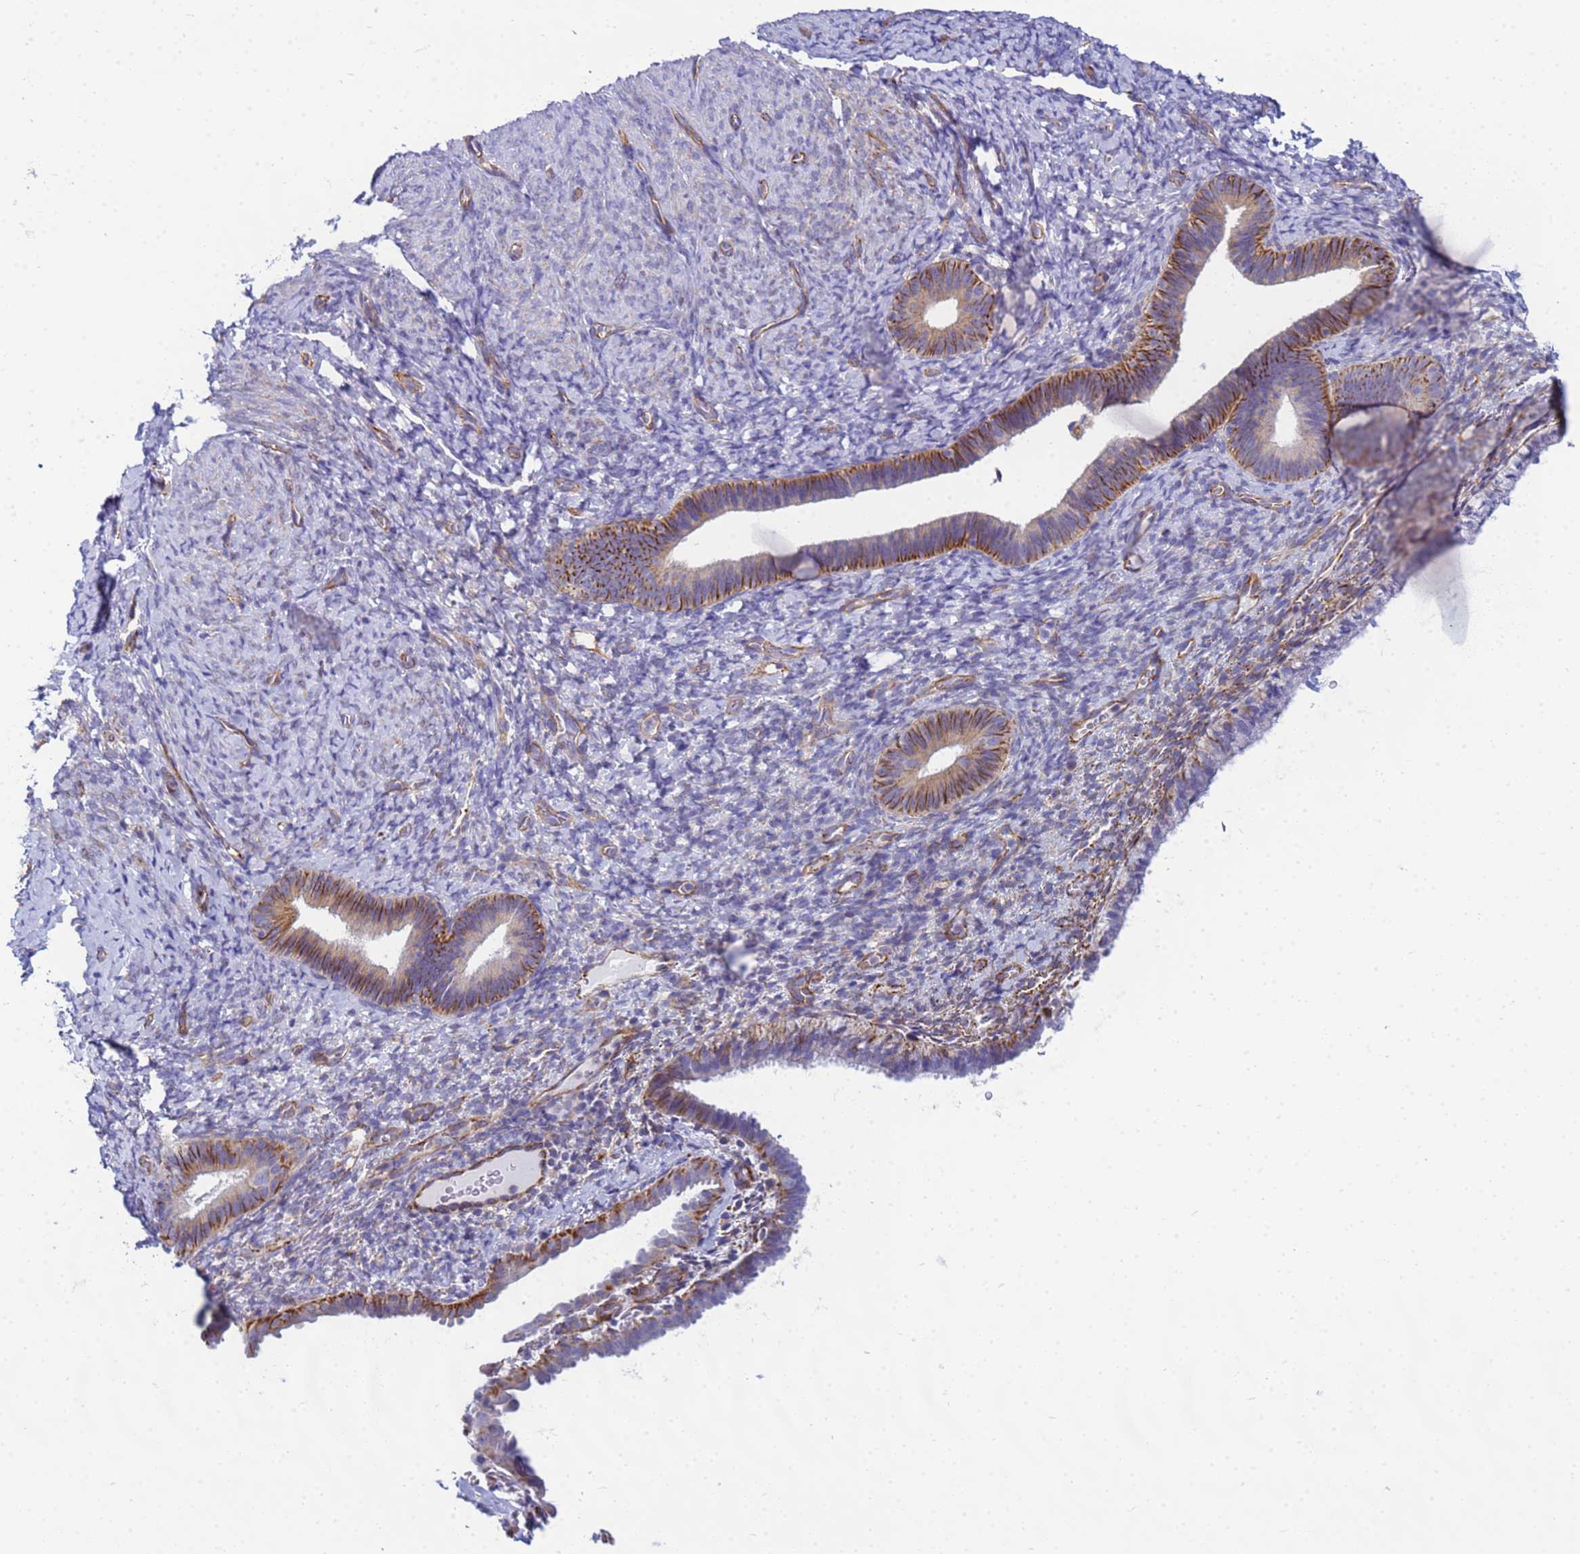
{"staining": {"intensity": "moderate", "quantity": "<25%", "location": "cytoplasmic/membranous"}, "tissue": "endometrium", "cell_type": "Cells in endometrial stroma", "image_type": "normal", "snomed": [{"axis": "morphology", "description": "Normal tissue, NOS"}, {"axis": "topography", "description": "Endometrium"}], "caption": "Approximately <25% of cells in endometrial stroma in normal human endometrium exhibit moderate cytoplasmic/membranous protein staining as visualized by brown immunohistochemical staining.", "gene": "UBXN2B", "patient": {"sex": "female", "age": 65}}